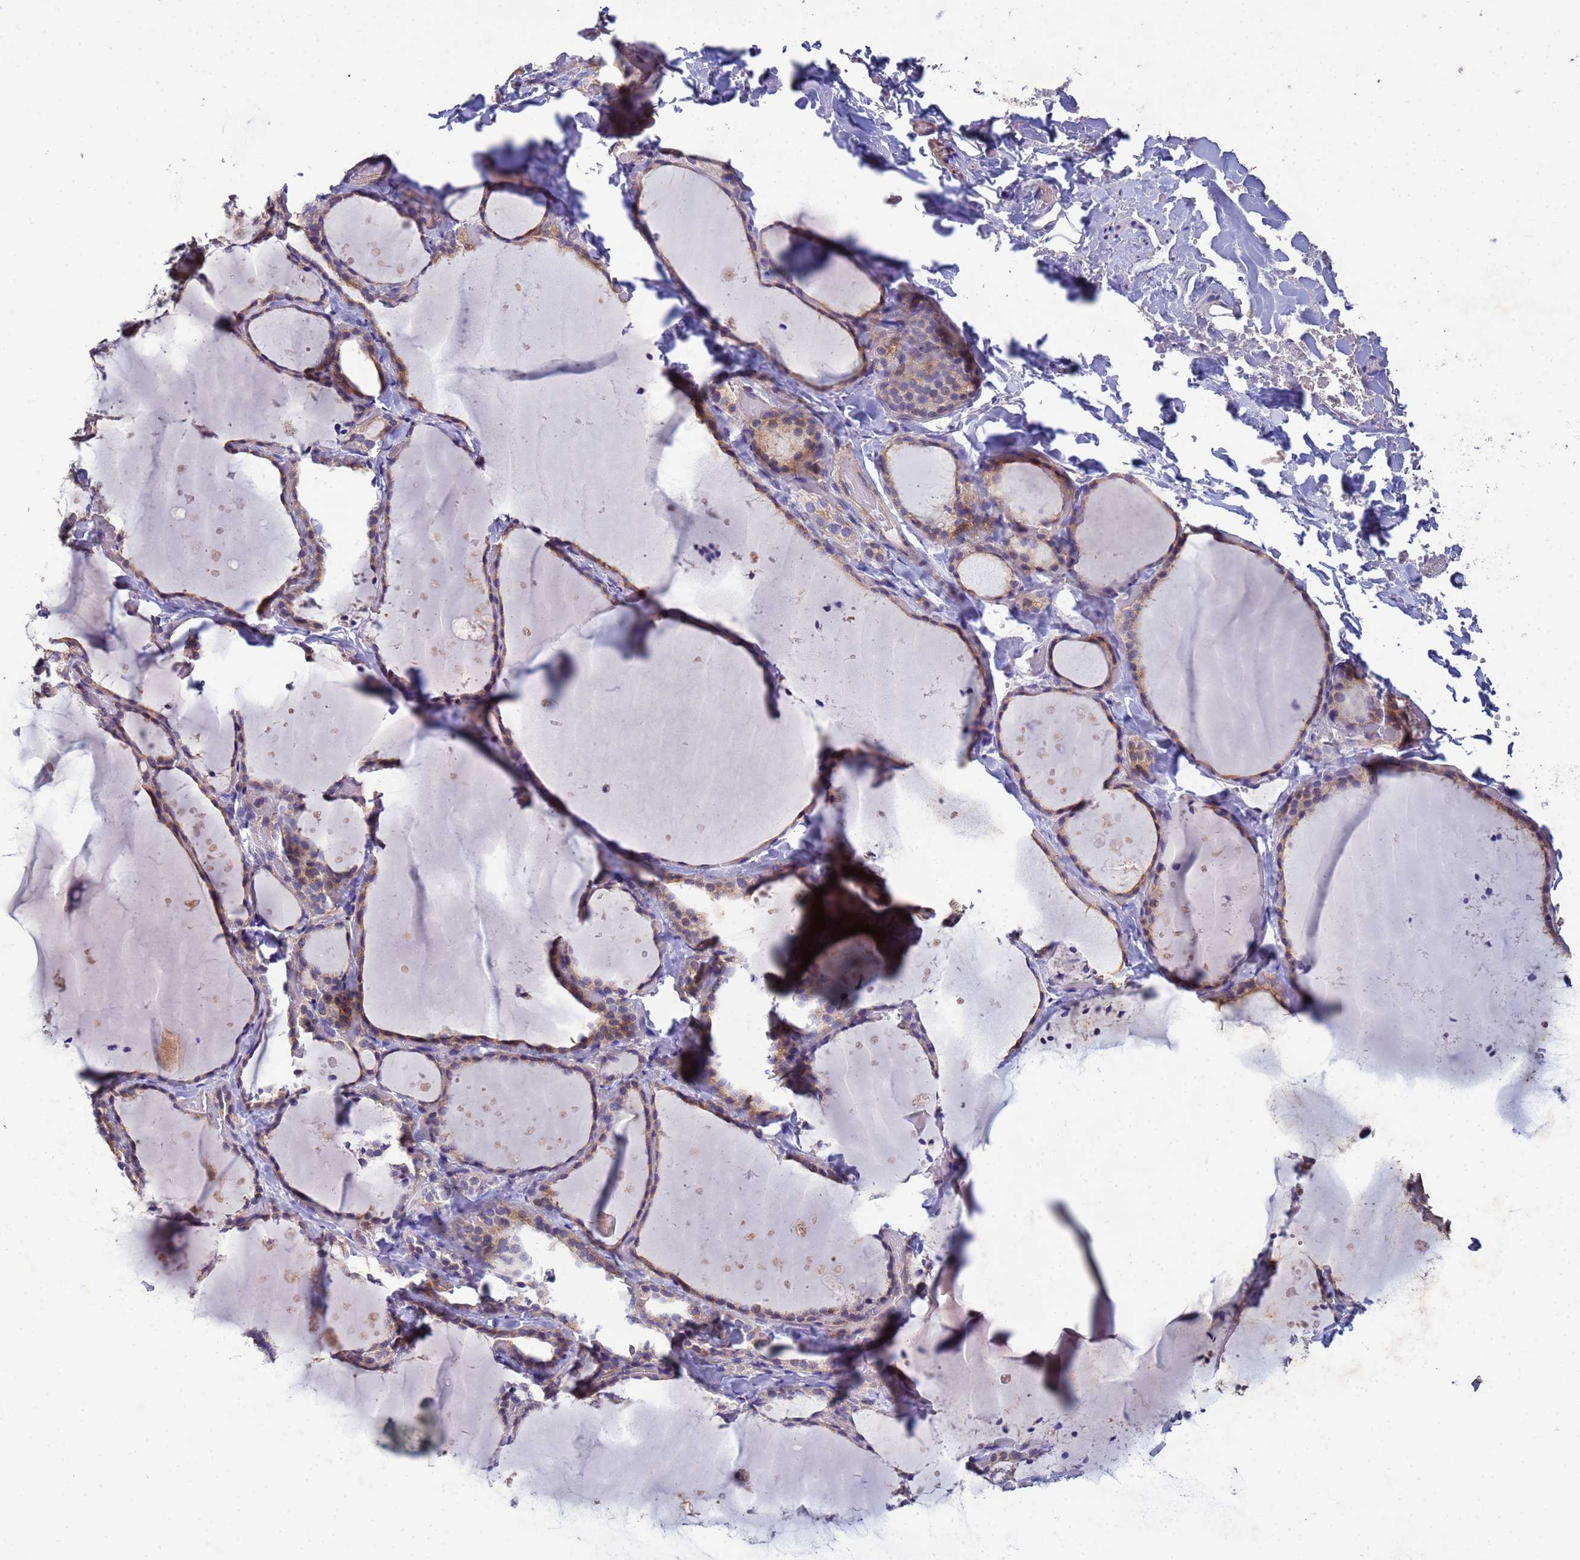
{"staining": {"intensity": "moderate", "quantity": "25%-75%", "location": "cytoplasmic/membranous"}, "tissue": "thyroid gland", "cell_type": "Glandular cells", "image_type": "normal", "snomed": [{"axis": "morphology", "description": "Normal tissue, NOS"}, {"axis": "topography", "description": "Thyroid gland"}], "caption": "DAB immunohistochemical staining of normal thyroid gland shows moderate cytoplasmic/membranous protein positivity in about 25%-75% of glandular cells.", "gene": "CDC34", "patient": {"sex": "female", "age": 44}}